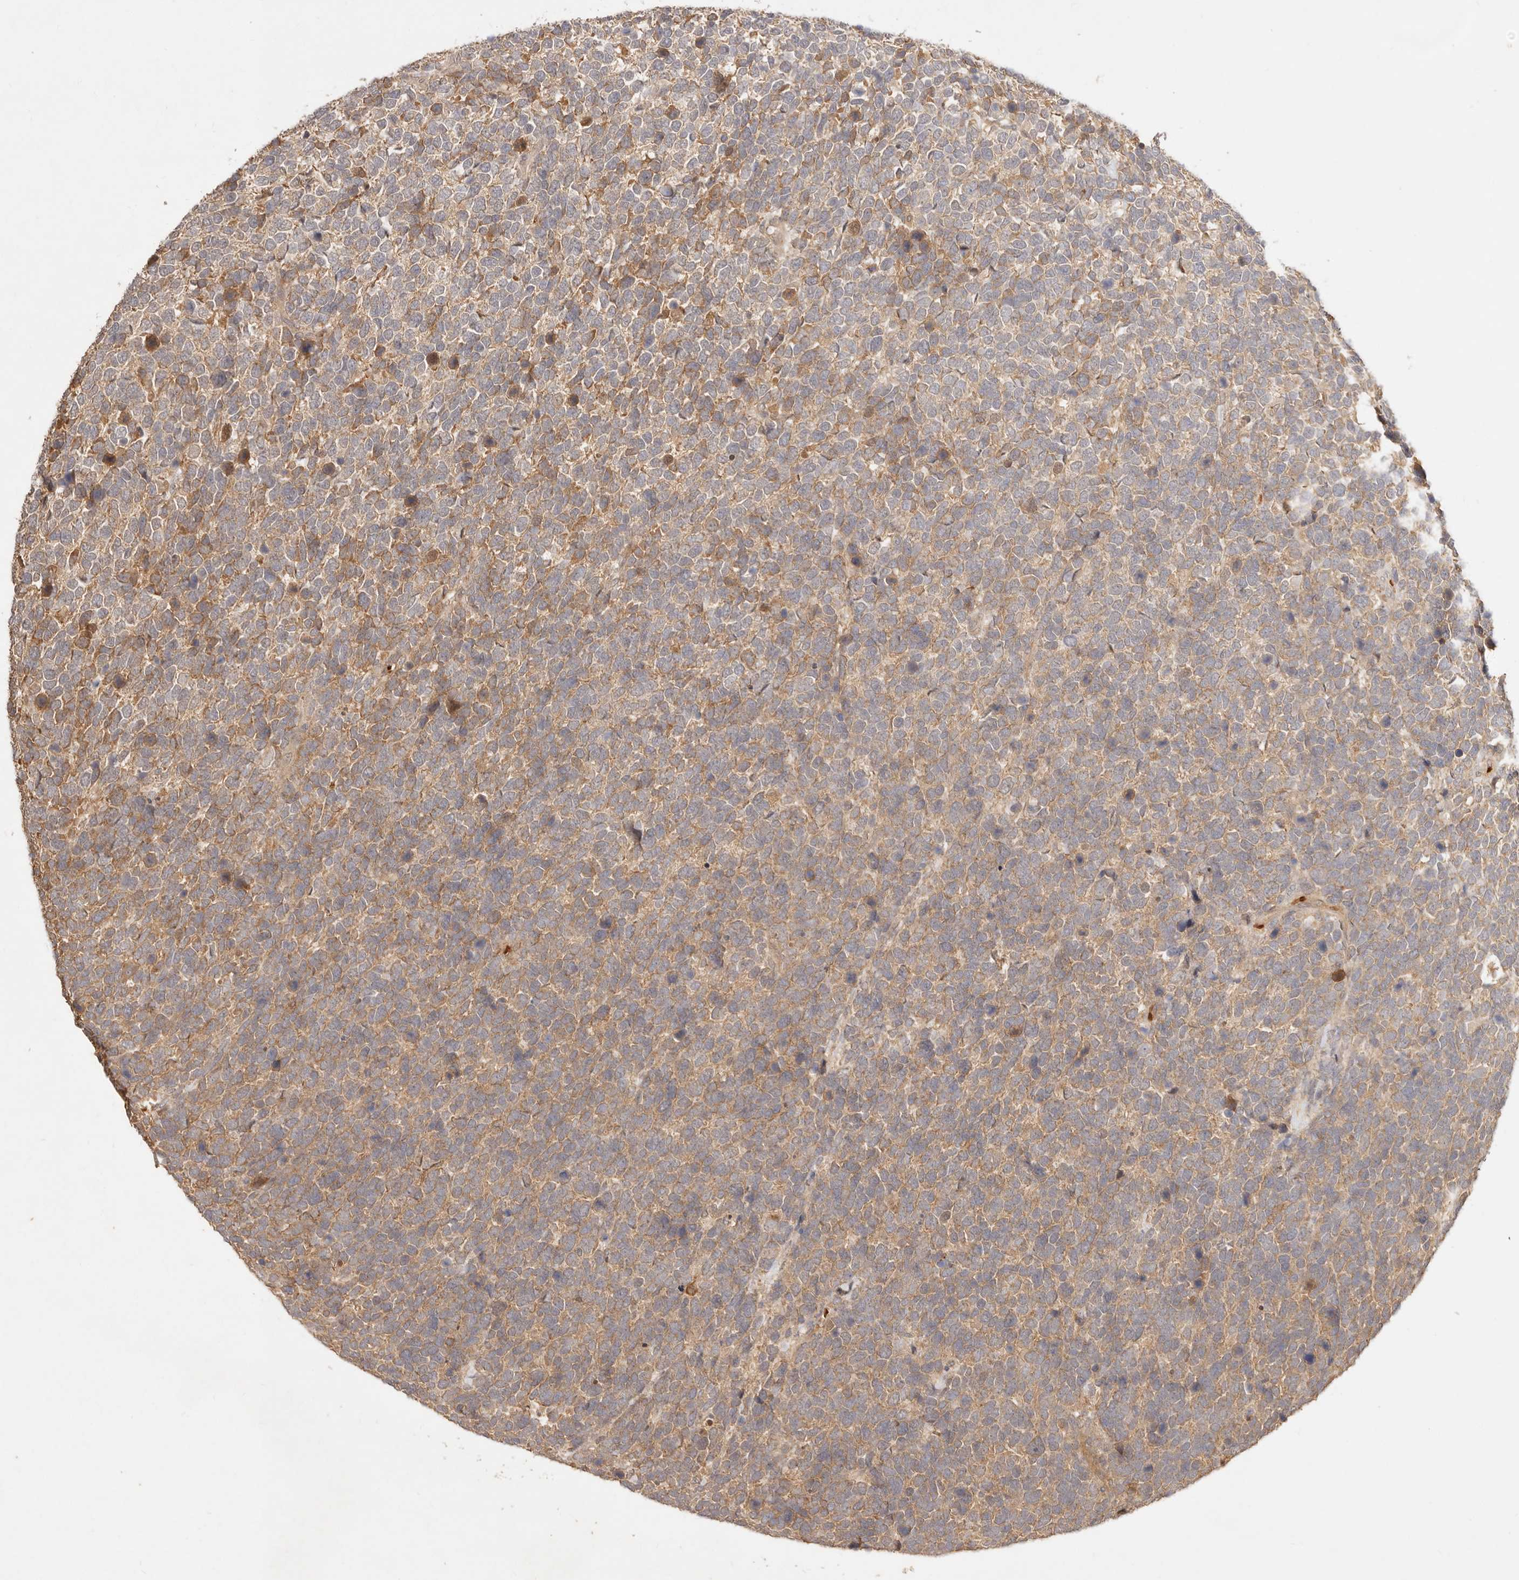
{"staining": {"intensity": "moderate", "quantity": ">75%", "location": "cytoplasmic/membranous"}, "tissue": "urothelial cancer", "cell_type": "Tumor cells", "image_type": "cancer", "snomed": [{"axis": "morphology", "description": "Urothelial carcinoma, High grade"}, {"axis": "topography", "description": "Urinary bladder"}], "caption": "Urothelial carcinoma (high-grade) tissue shows moderate cytoplasmic/membranous expression in approximately >75% of tumor cells, visualized by immunohistochemistry.", "gene": "FREM2", "patient": {"sex": "female", "age": 82}}